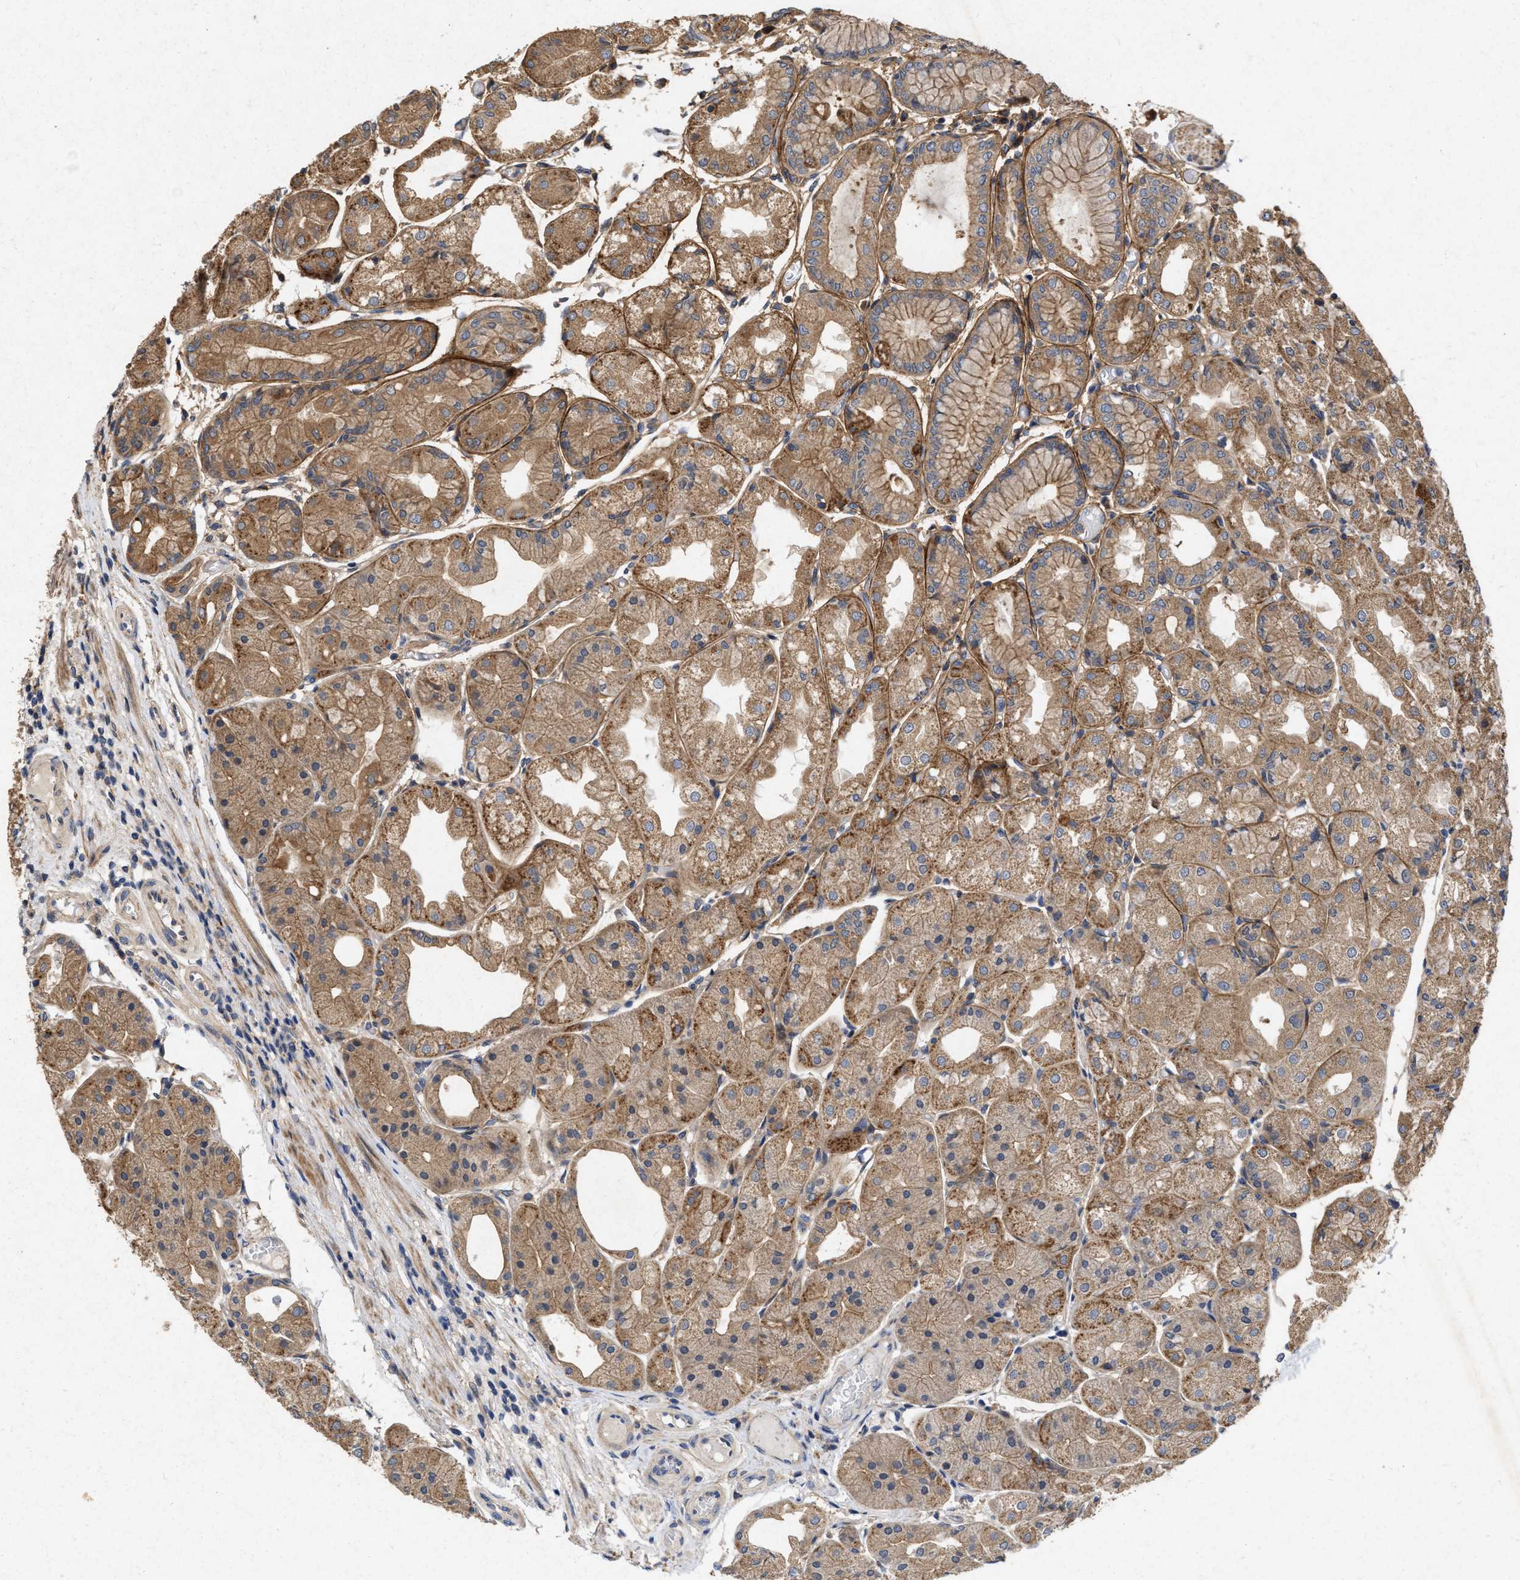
{"staining": {"intensity": "moderate", "quantity": ">75%", "location": "cytoplasmic/membranous"}, "tissue": "stomach", "cell_type": "Glandular cells", "image_type": "normal", "snomed": [{"axis": "morphology", "description": "Normal tissue, NOS"}, {"axis": "topography", "description": "Stomach, upper"}], "caption": "Glandular cells exhibit moderate cytoplasmic/membranous staining in approximately >75% of cells in normal stomach.", "gene": "CDKN2C", "patient": {"sex": "male", "age": 72}}